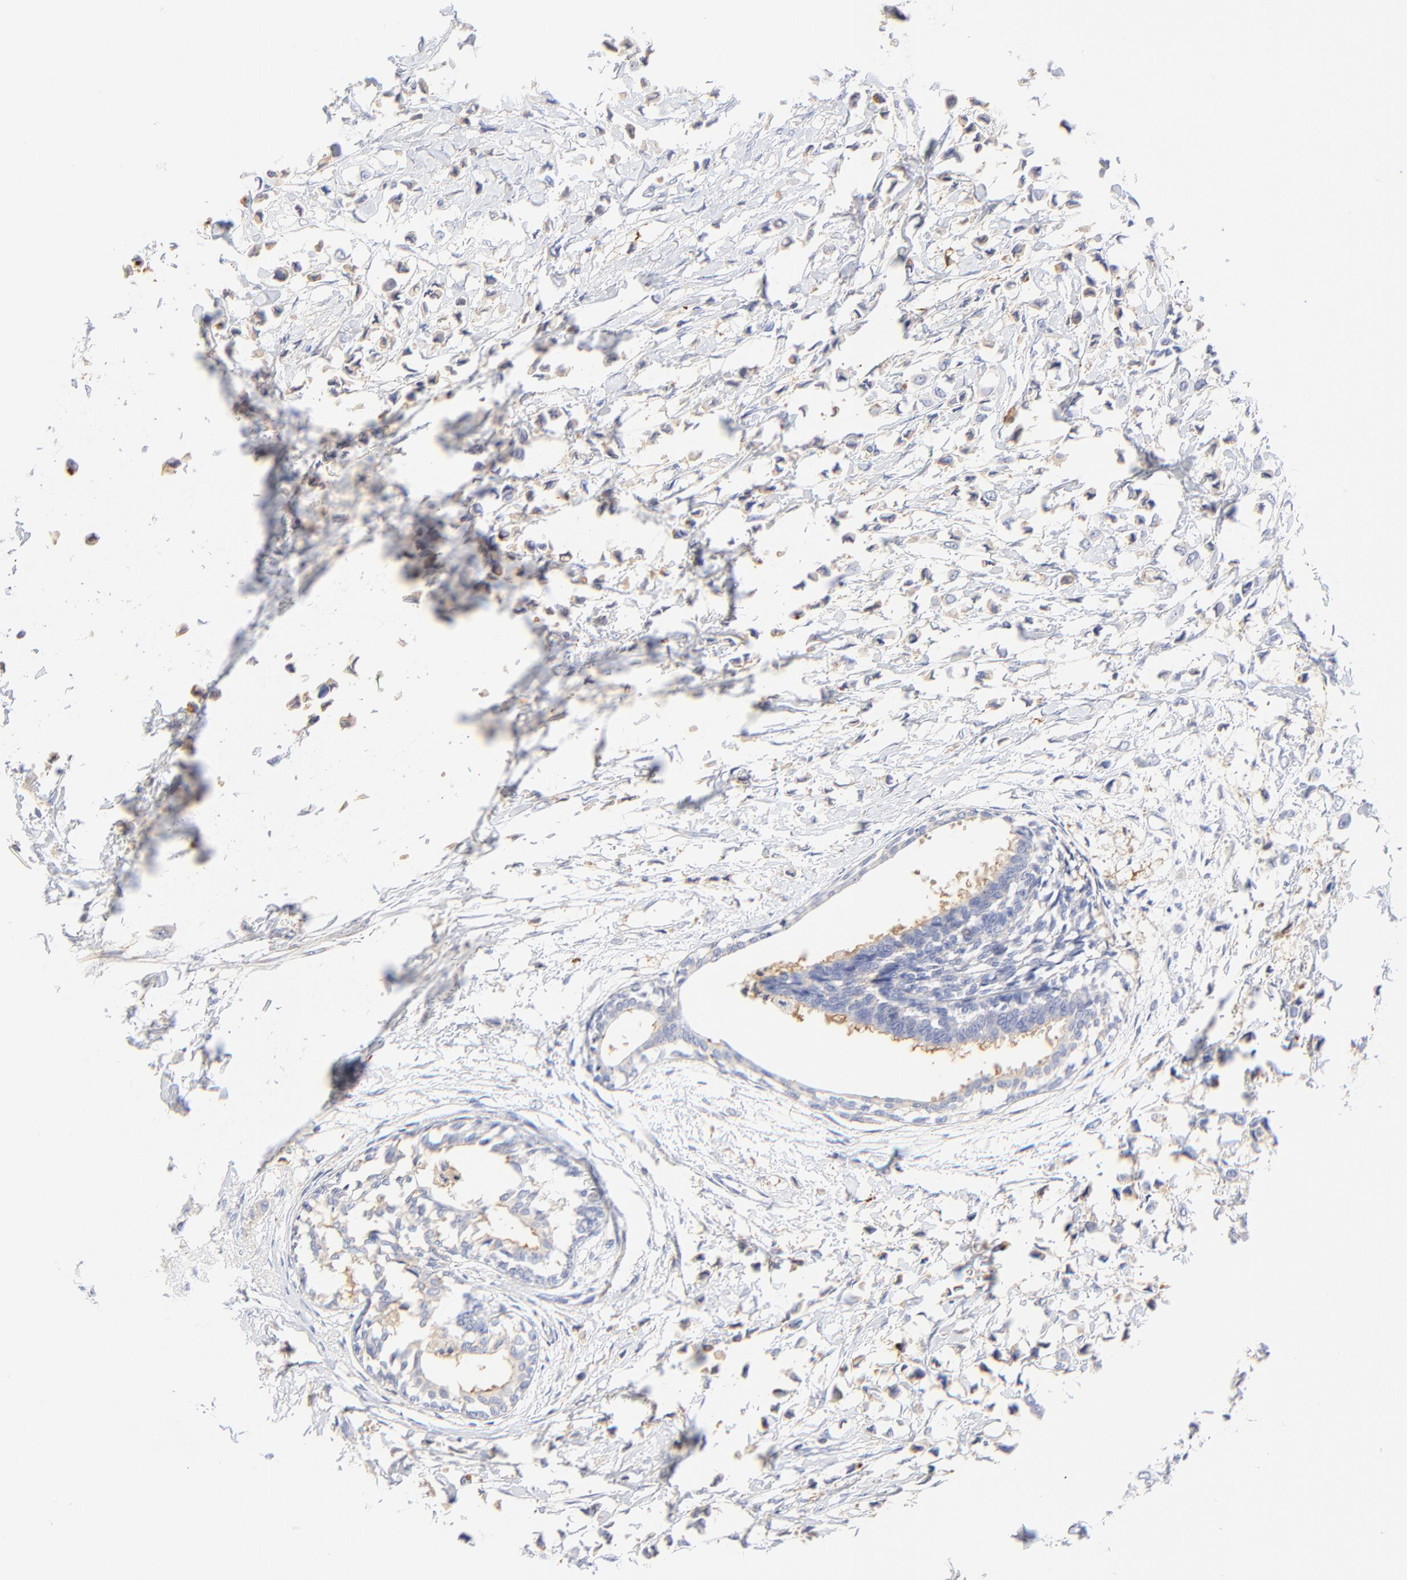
{"staining": {"intensity": "moderate", "quantity": ">75%", "location": "cytoplasmic/membranous"}, "tissue": "breast cancer", "cell_type": "Tumor cells", "image_type": "cancer", "snomed": [{"axis": "morphology", "description": "Lobular carcinoma"}, {"axis": "topography", "description": "Breast"}], "caption": "Protein staining of breast cancer tissue reveals moderate cytoplasmic/membranous staining in about >75% of tumor cells.", "gene": "MDGA2", "patient": {"sex": "female", "age": 51}}